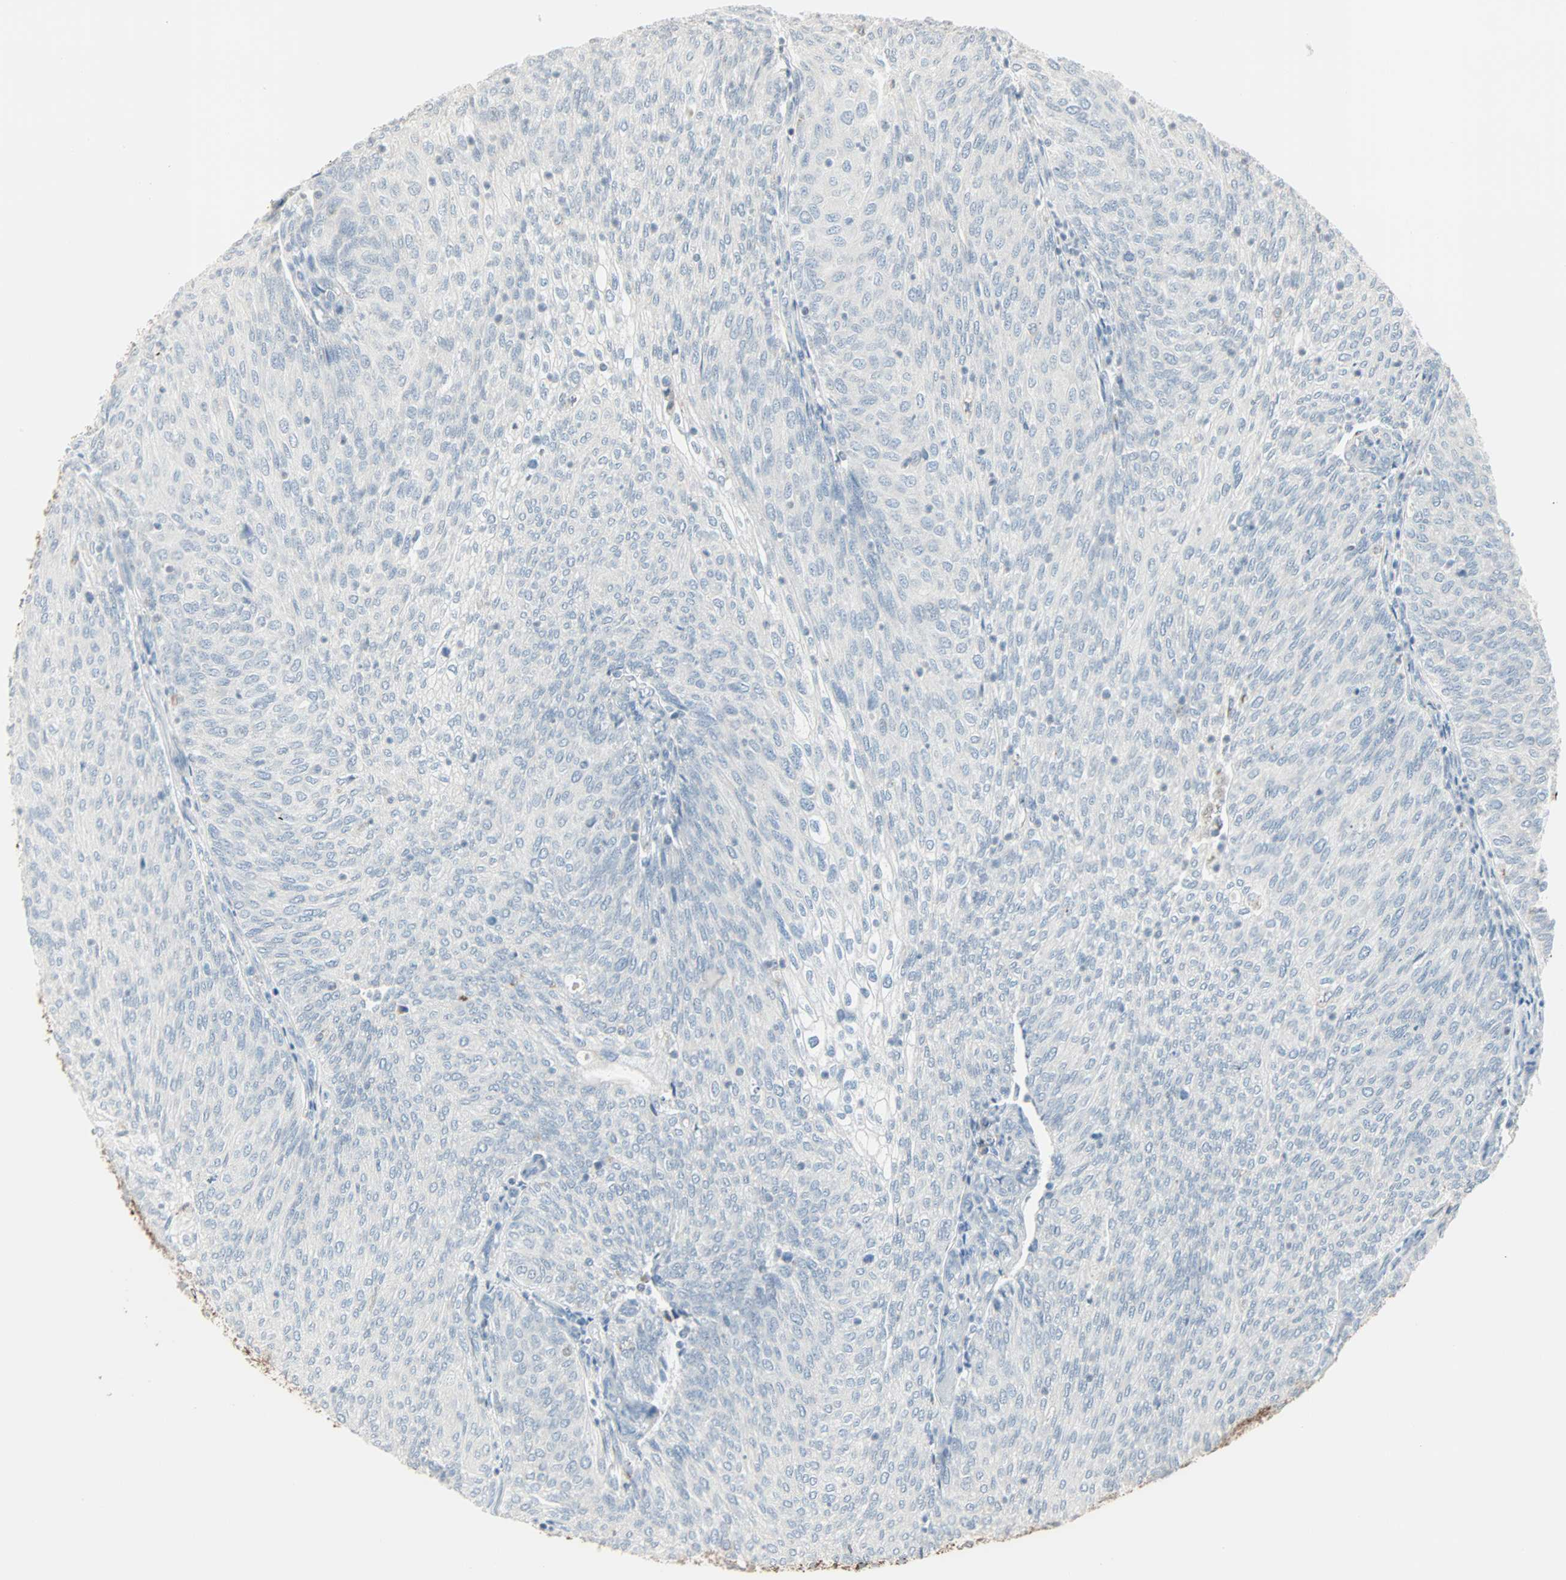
{"staining": {"intensity": "negative", "quantity": "none", "location": "none"}, "tissue": "urothelial cancer", "cell_type": "Tumor cells", "image_type": "cancer", "snomed": [{"axis": "morphology", "description": "Urothelial carcinoma, Low grade"}, {"axis": "topography", "description": "Urinary bladder"}], "caption": "A photomicrograph of human urothelial cancer is negative for staining in tumor cells. The staining is performed using DAB brown chromogen with nuclei counter-stained in using hematoxylin.", "gene": "IDH2", "patient": {"sex": "female", "age": 79}}